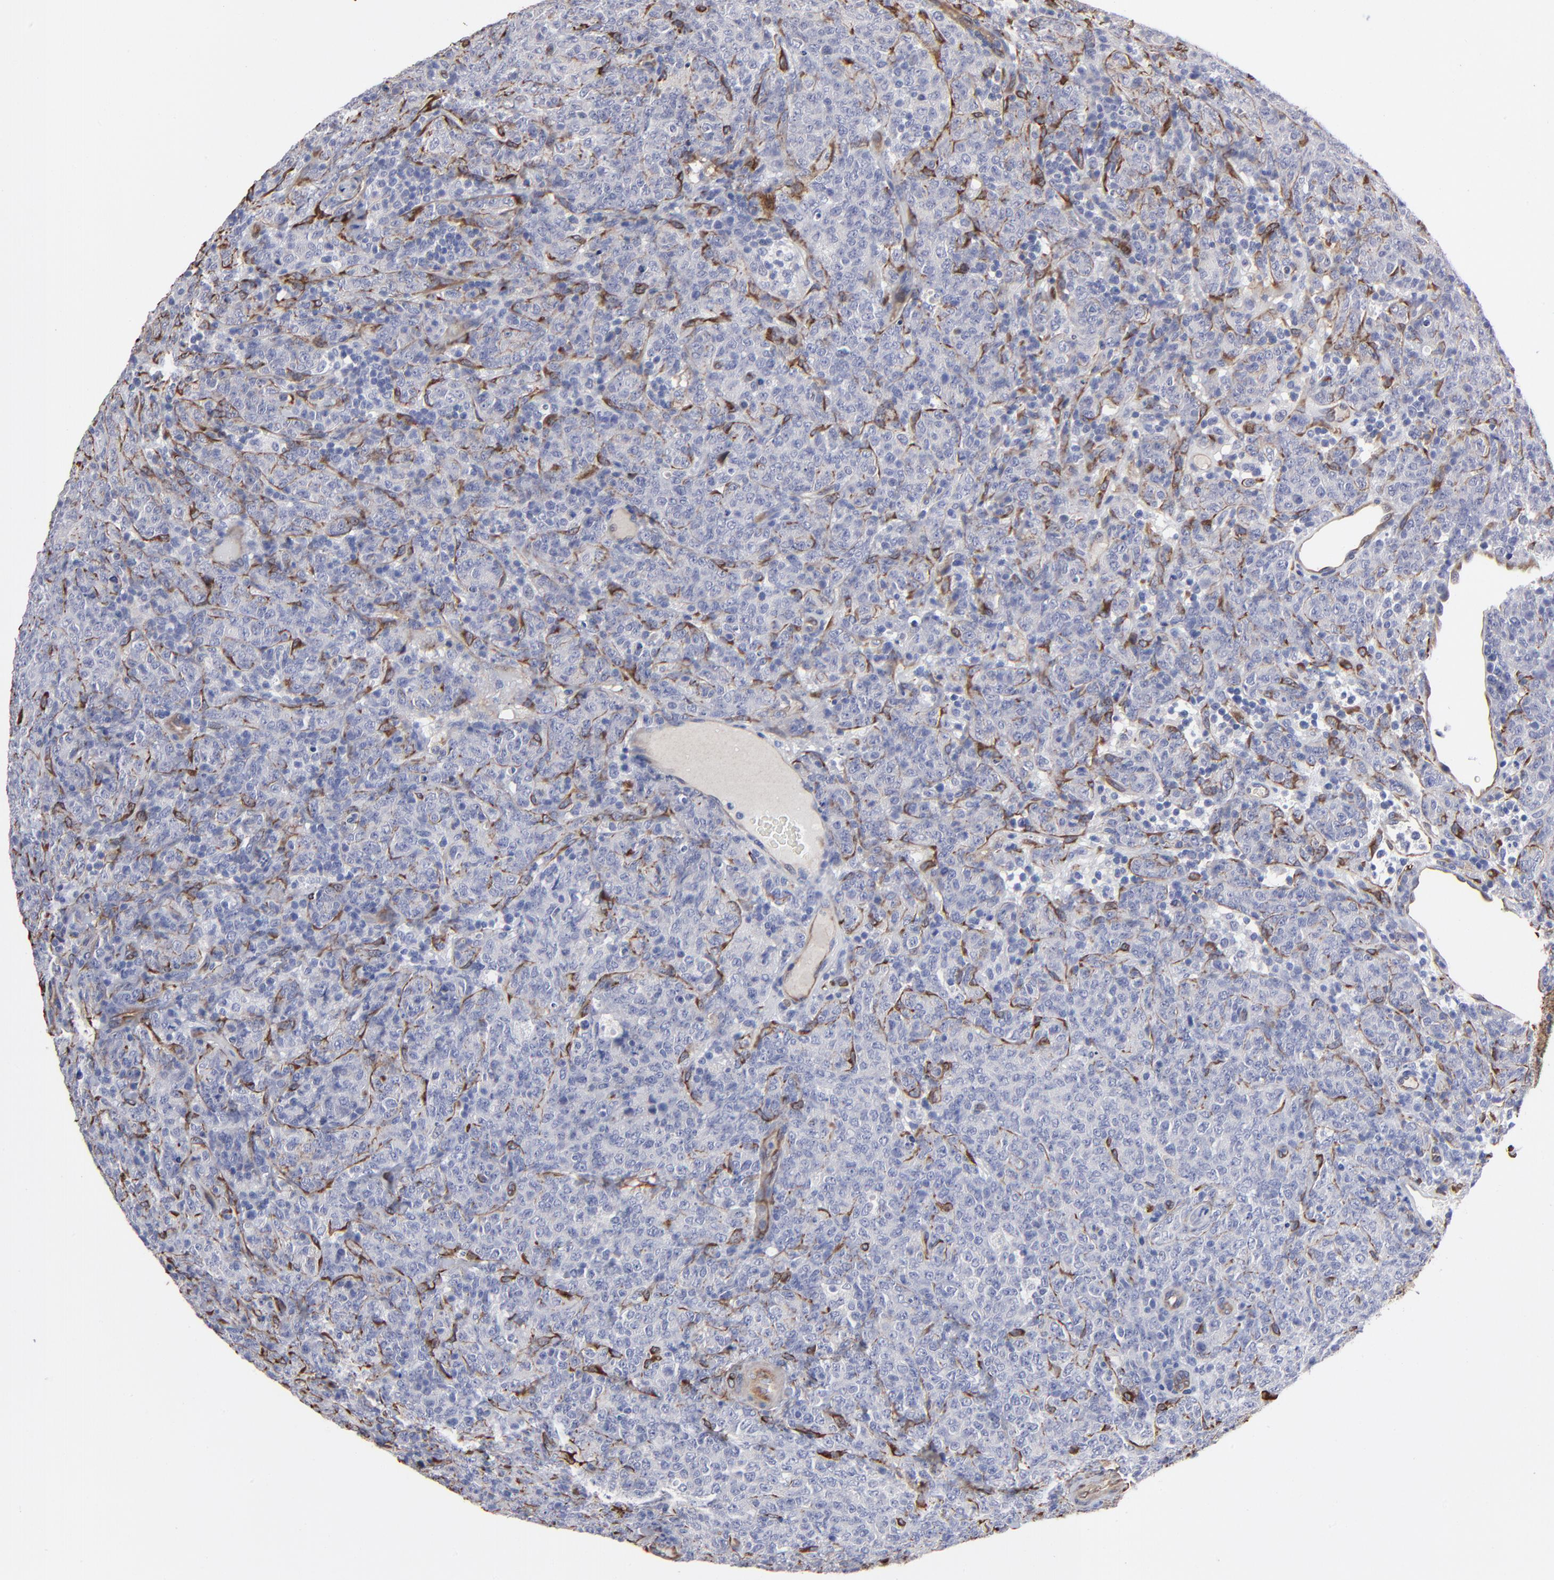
{"staining": {"intensity": "strong", "quantity": "<25%", "location": "cytoplasmic/membranous"}, "tissue": "lymphoma", "cell_type": "Tumor cells", "image_type": "cancer", "snomed": [{"axis": "morphology", "description": "Malignant lymphoma, non-Hodgkin's type, High grade"}, {"axis": "topography", "description": "Tonsil"}], "caption": "IHC histopathology image of malignant lymphoma, non-Hodgkin's type (high-grade) stained for a protein (brown), which demonstrates medium levels of strong cytoplasmic/membranous positivity in approximately <25% of tumor cells.", "gene": "CILP", "patient": {"sex": "female", "age": 36}}